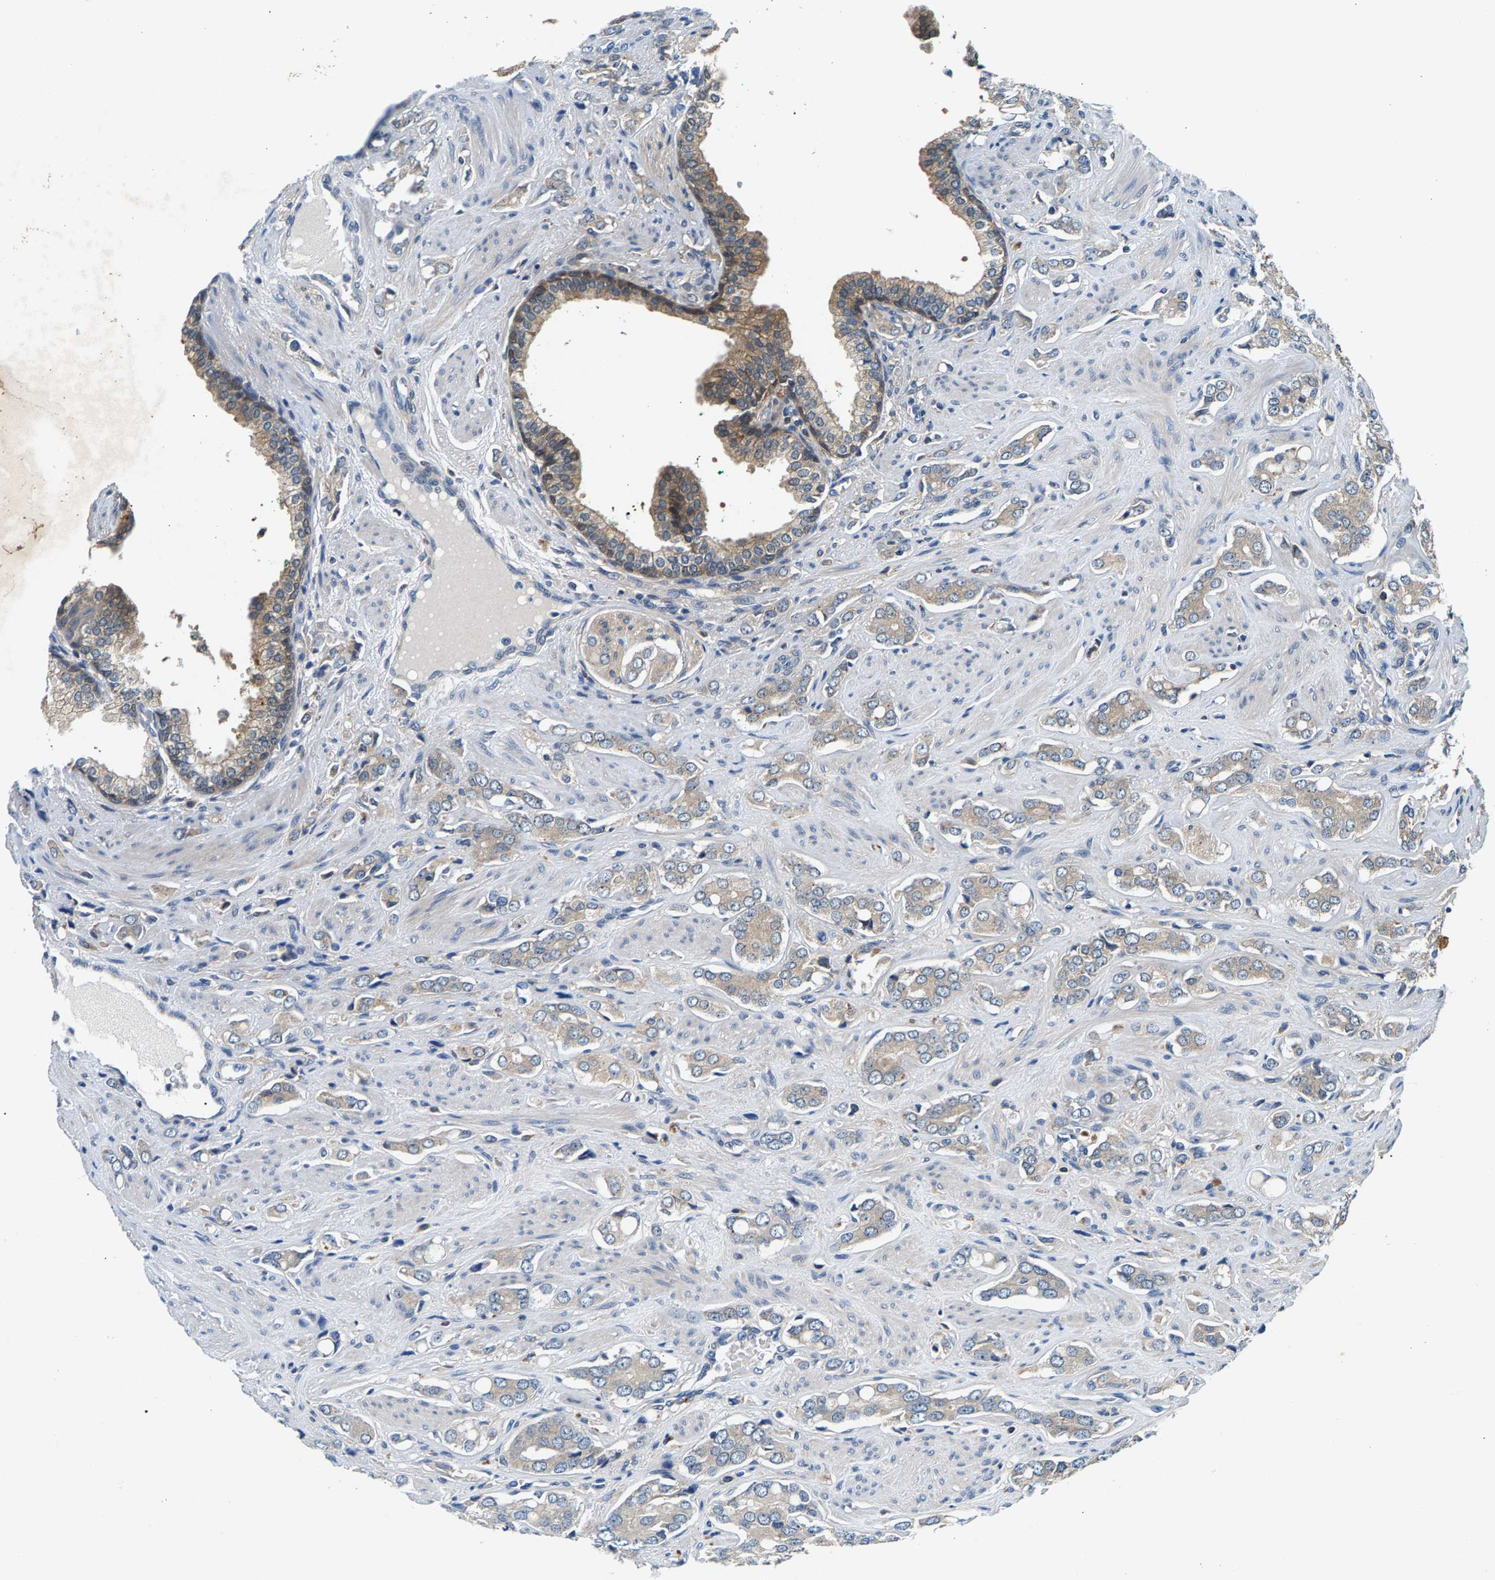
{"staining": {"intensity": "weak", "quantity": "<25%", "location": "cytoplasmic/membranous"}, "tissue": "prostate cancer", "cell_type": "Tumor cells", "image_type": "cancer", "snomed": [{"axis": "morphology", "description": "Adenocarcinoma, High grade"}, {"axis": "topography", "description": "Prostate"}], "caption": "Prostate cancer stained for a protein using immunohistochemistry demonstrates no staining tumor cells.", "gene": "NT5C", "patient": {"sex": "male", "age": 52}}